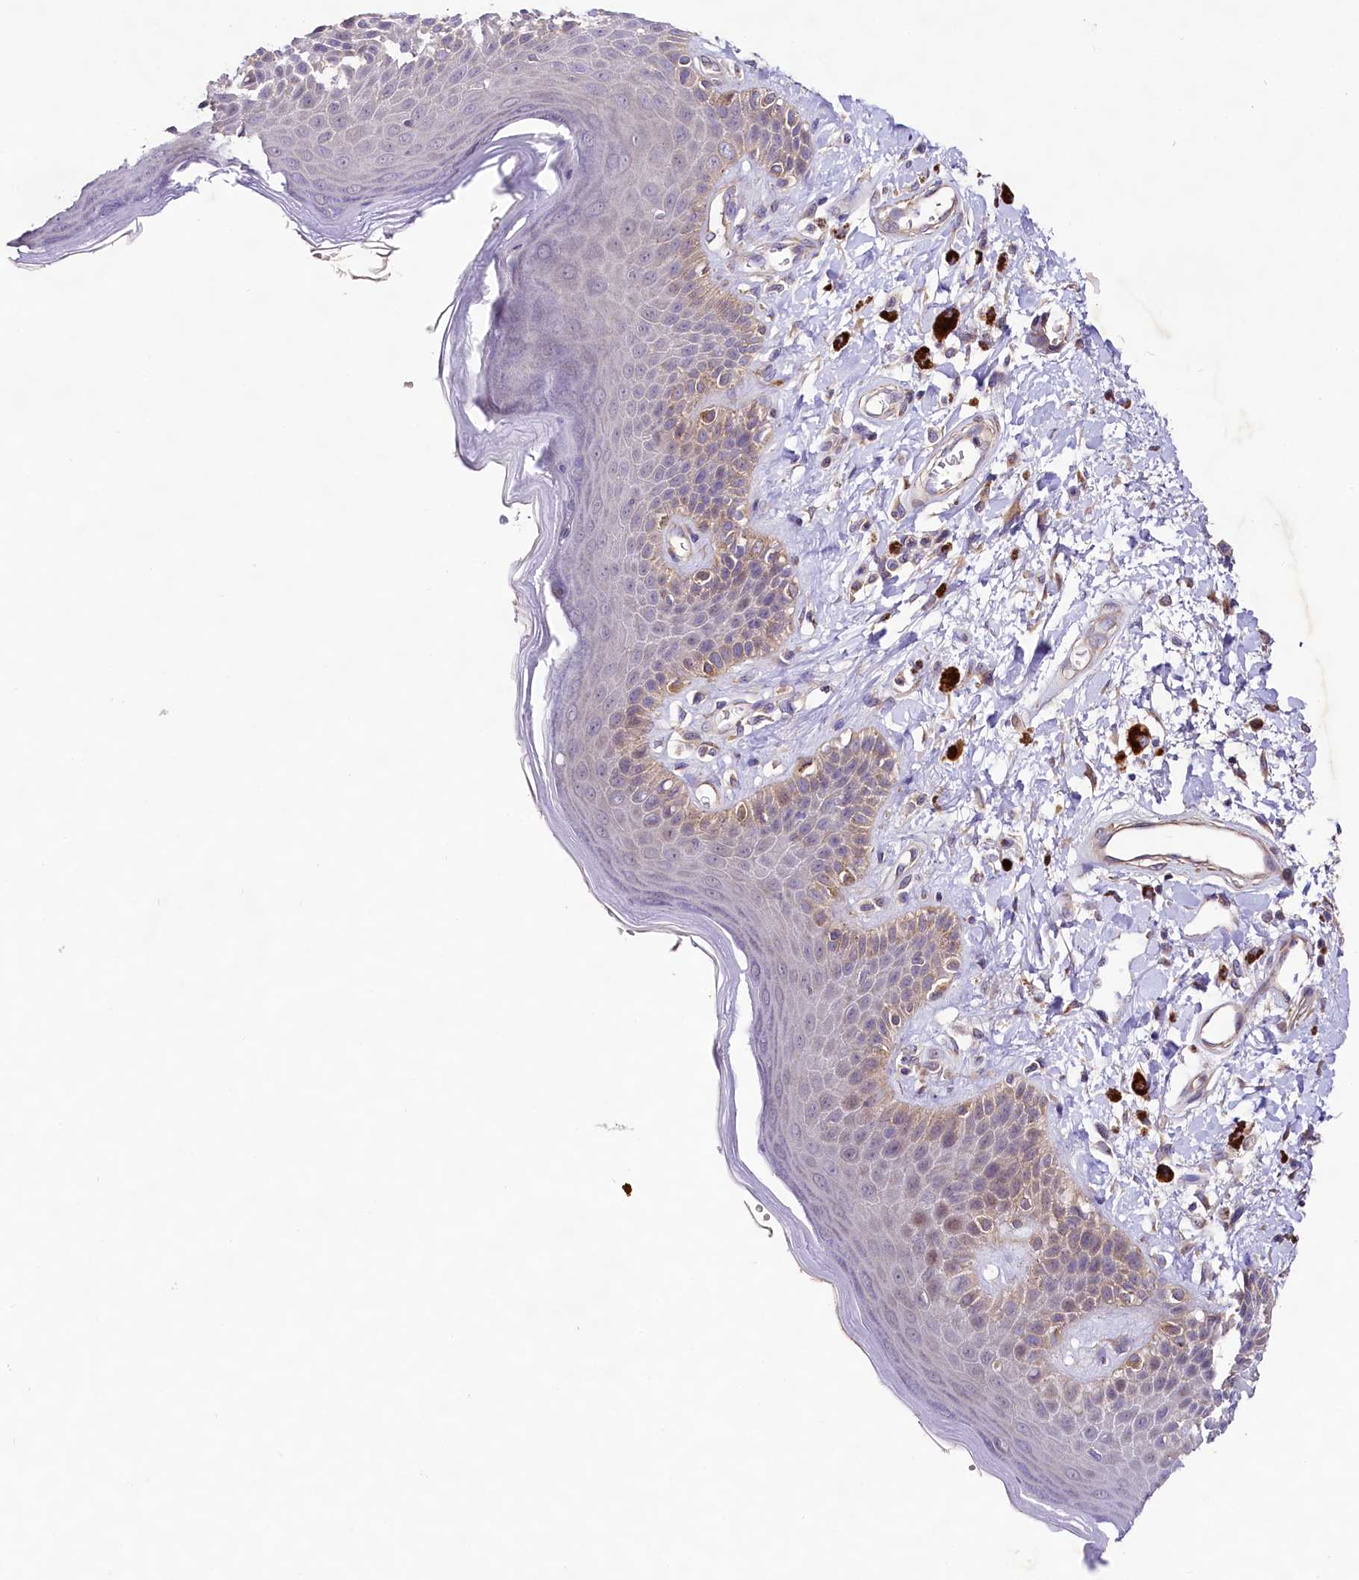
{"staining": {"intensity": "moderate", "quantity": "25%-75%", "location": "cytoplasmic/membranous"}, "tissue": "skin", "cell_type": "Epidermal cells", "image_type": "normal", "snomed": [{"axis": "morphology", "description": "Normal tissue, NOS"}, {"axis": "topography", "description": "Anal"}], "caption": "Protein staining by IHC reveals moderate cytoplasmic/membranous staining in approximately 25%-75% of epidermal cells in unremarkable skin.", "gene": "VPS11", "patient": {"sex": "female", "age": 78}}